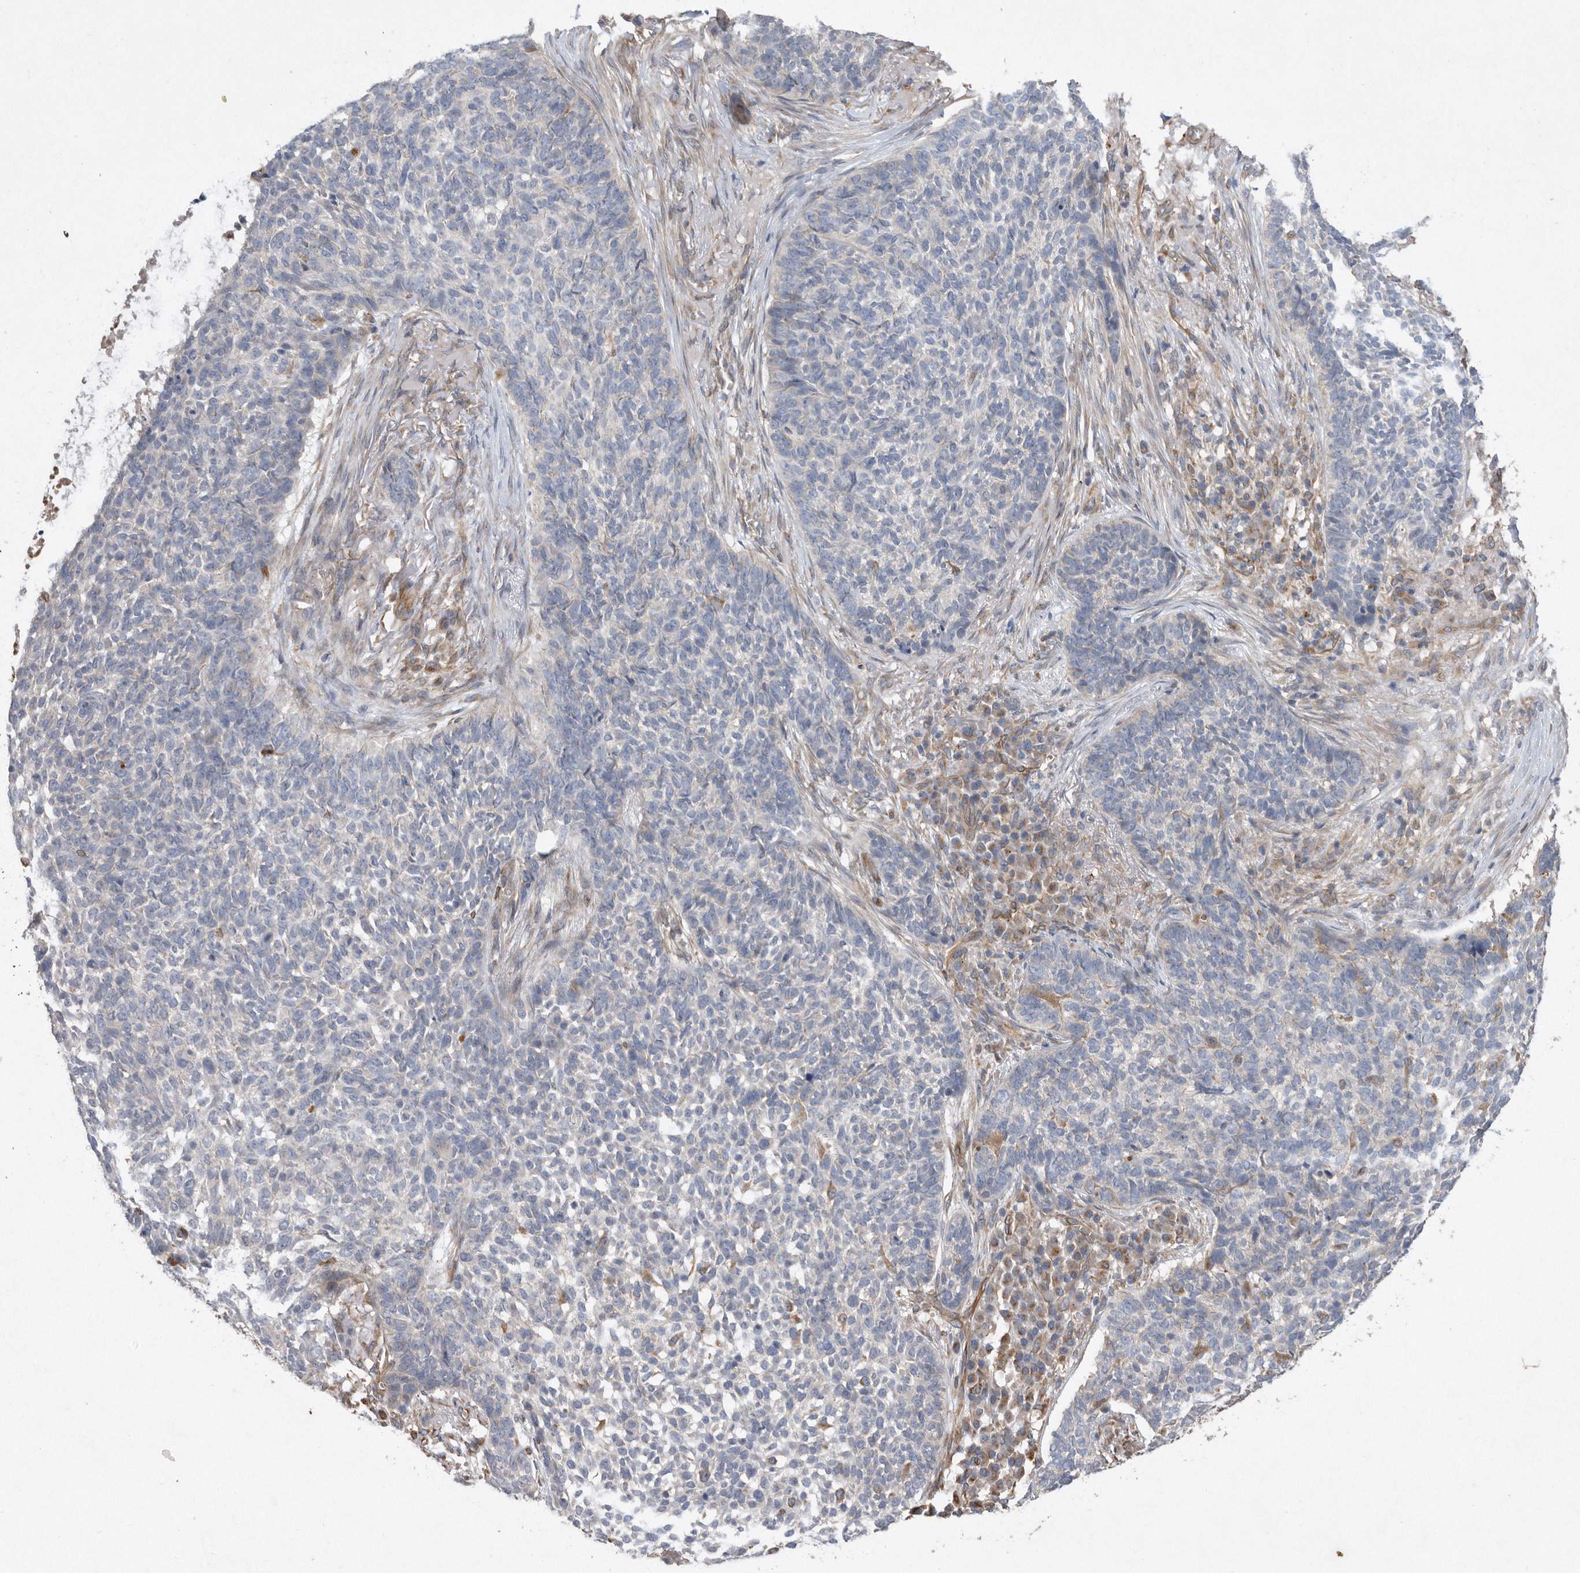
{"staining": {"intensity": "negative", "quantity": "none", "location": "none"}, "tissue": "skin cancer", "cell_type": "Tumor cells", "image_type": "cancer", "snomed": [{"axis": "morphology", "description": "Basal cell carcinoma"}, {"axis": "topography", "description": "Skin"}], "caption": "Basal cell carcinoma (skin) was stained to show a protein in brown. There is no significant expression in tumor cells. (Stains: DAB (3,3'-diaminobenzidine) immunohistochemistry with hematoxylin counter stain, Microscopy: brightfield microscopy at high magnification).", "gene": "PON2", "patient": {"sex": "male", "age": 85}}